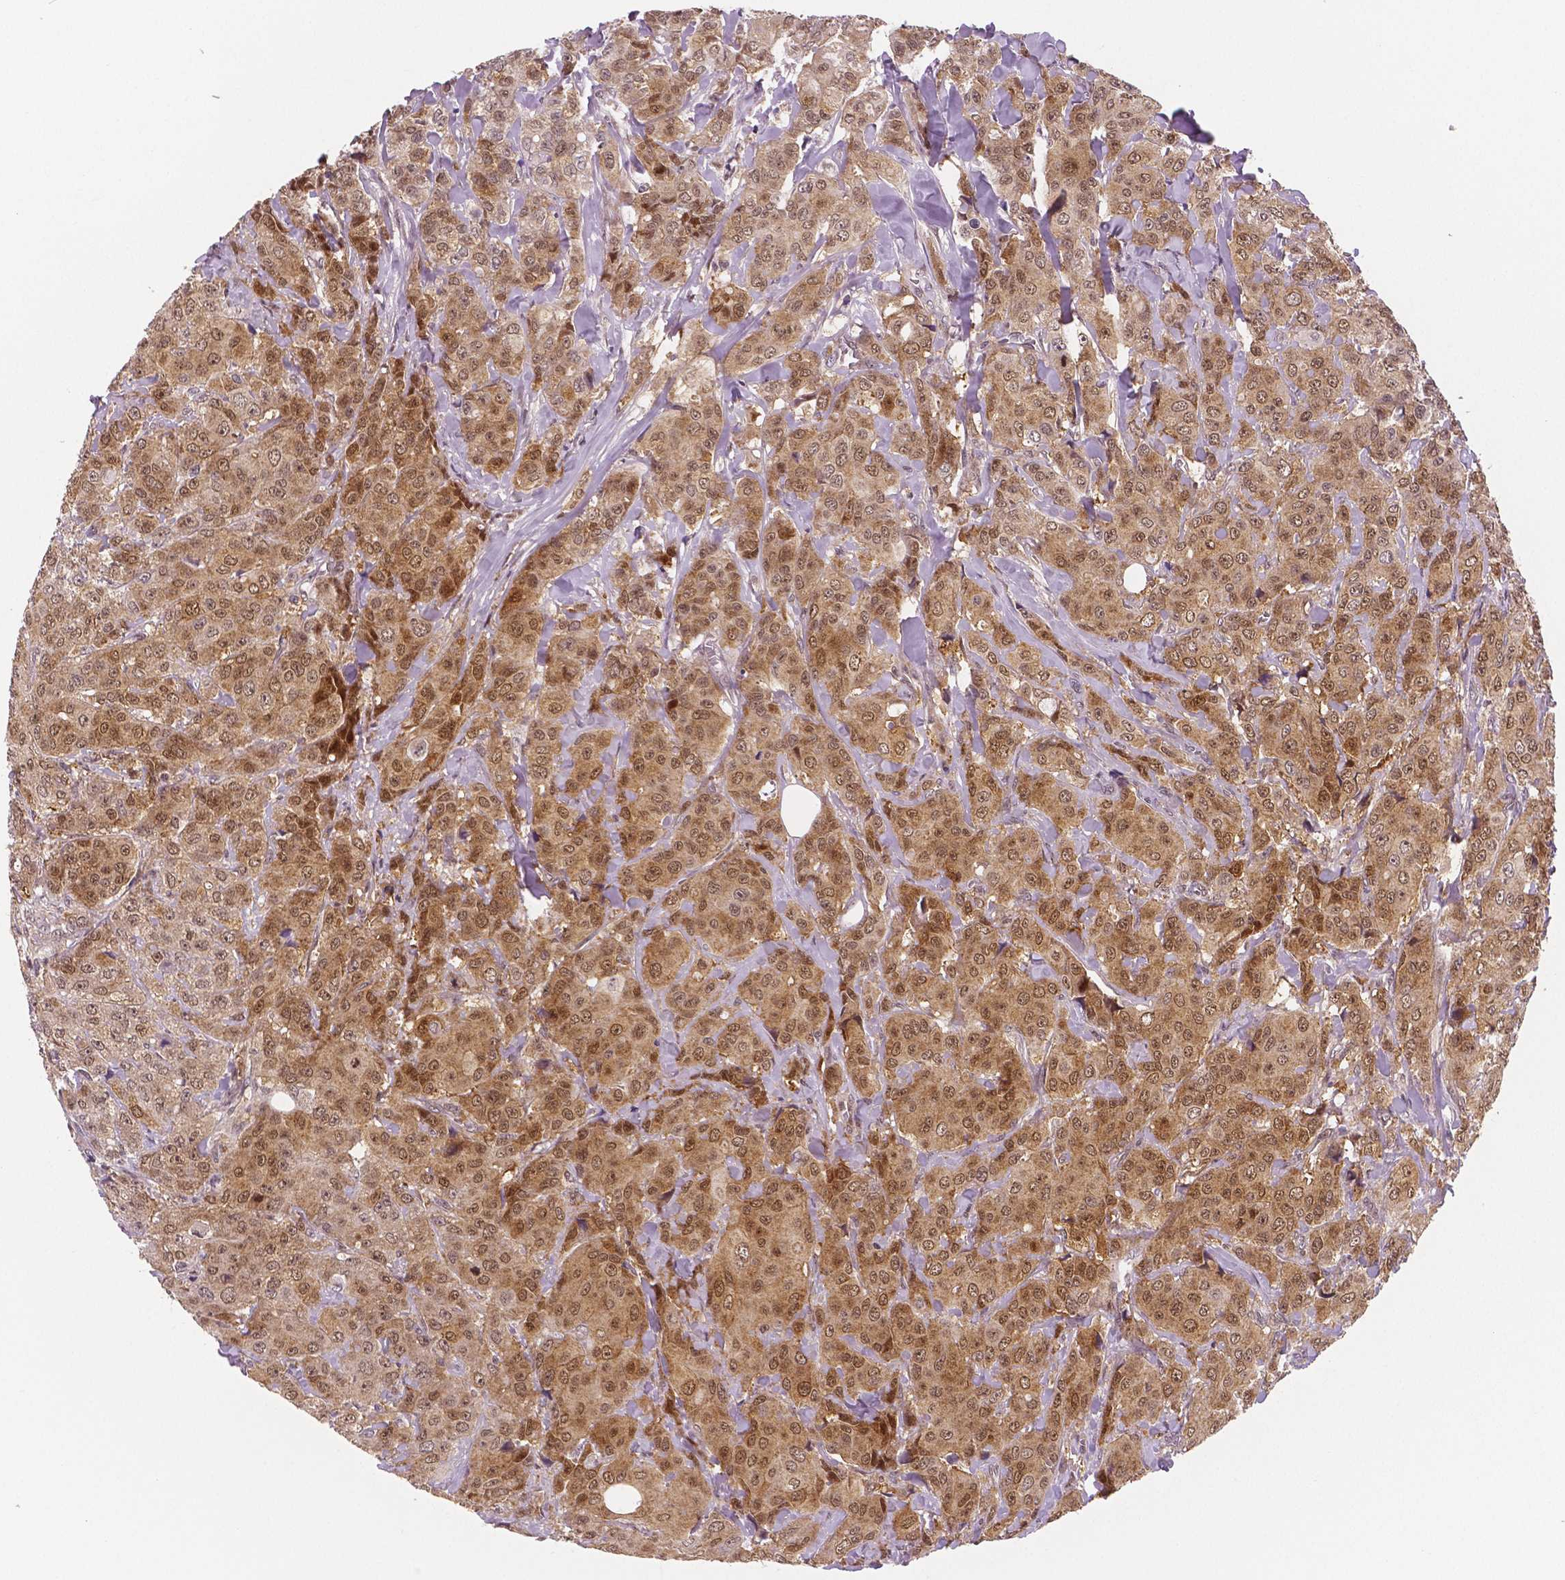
{"staining": {"intensity": "moderate", "quantity": ">75%", "location": "cytoplasmic/membranous,nuclear"}, "tissue": "breast cancer", "cell_type": "Tumor cells", "image_type": "cancer", "snomed": [{"axis": "morphology", "description": "Duct carcinoma"}, {"axis": "topography", "description": "Breast"}], "caption": "Breast cancer stained for a protein shows moderate cytoplasmic/membranous and nuclear positivity in tumor cells. (Brightfield microscopy of DAB IHC at high magnification).", "gene": "STAT3", "patient": {"sex": "female", "age": 43}}